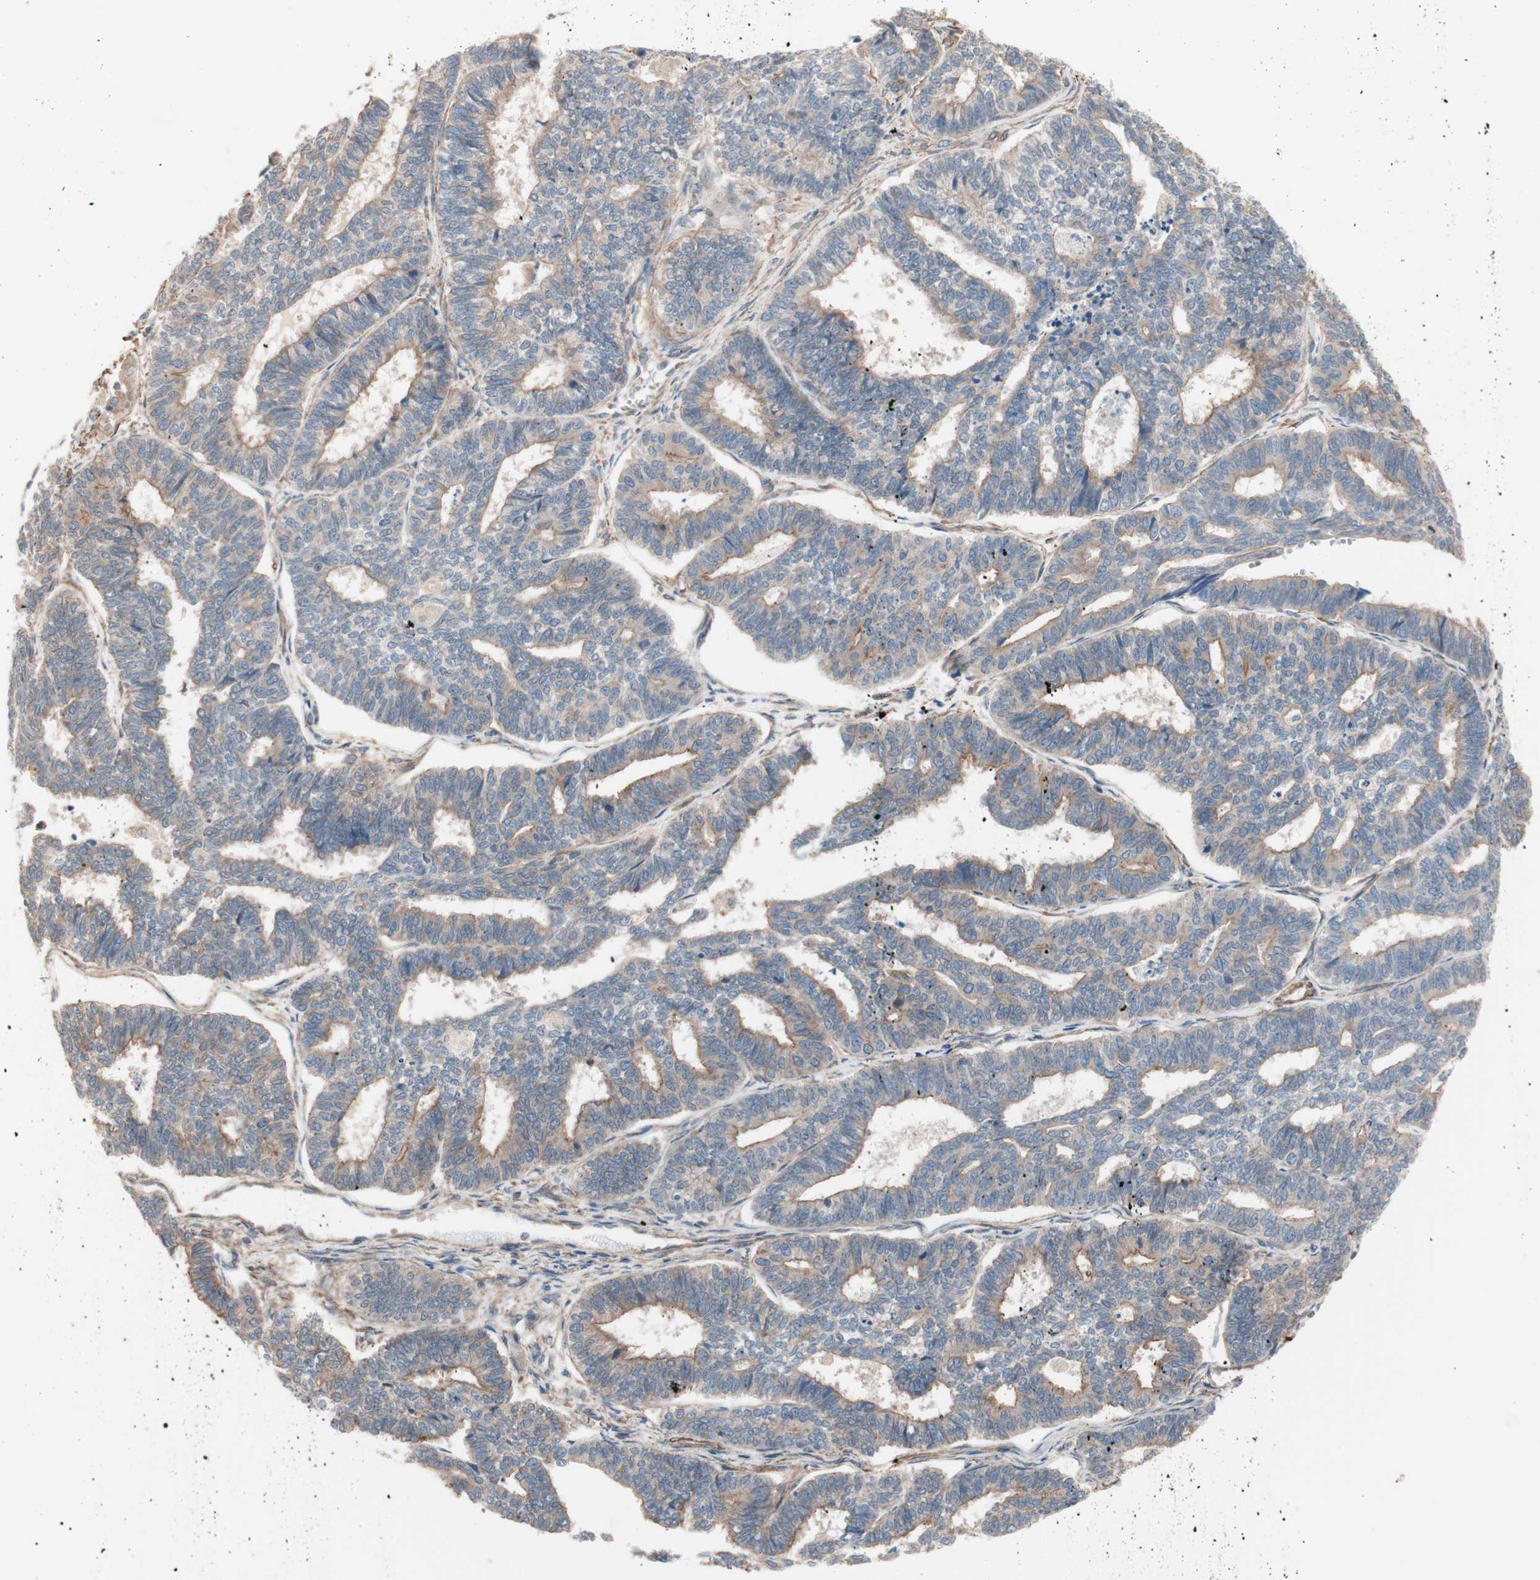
{"staining": {"intensity": "weak", "quantity": ">75%", "location": "cytoplasmic/membranous"}, "tissue": "endometrial cancer", "cell_type": "Tumor cells", "image_type": "cancer", "snomed": [{"axis": "morphology", "description": "Adenocarcinoma, NOS"}, {"axis": "topography", "description": "Endometrium"}], "caption": "An immunohistochemistry (IHC) photomicrograph of tumor tissue is shown. Protein staining in brown labels weak cytoplasmic/membranous positivity in adenocarcinoma (endometrial) within tumor cells.", "gene": "ALG5", "patient": {"sex": "female", "age": 70}}